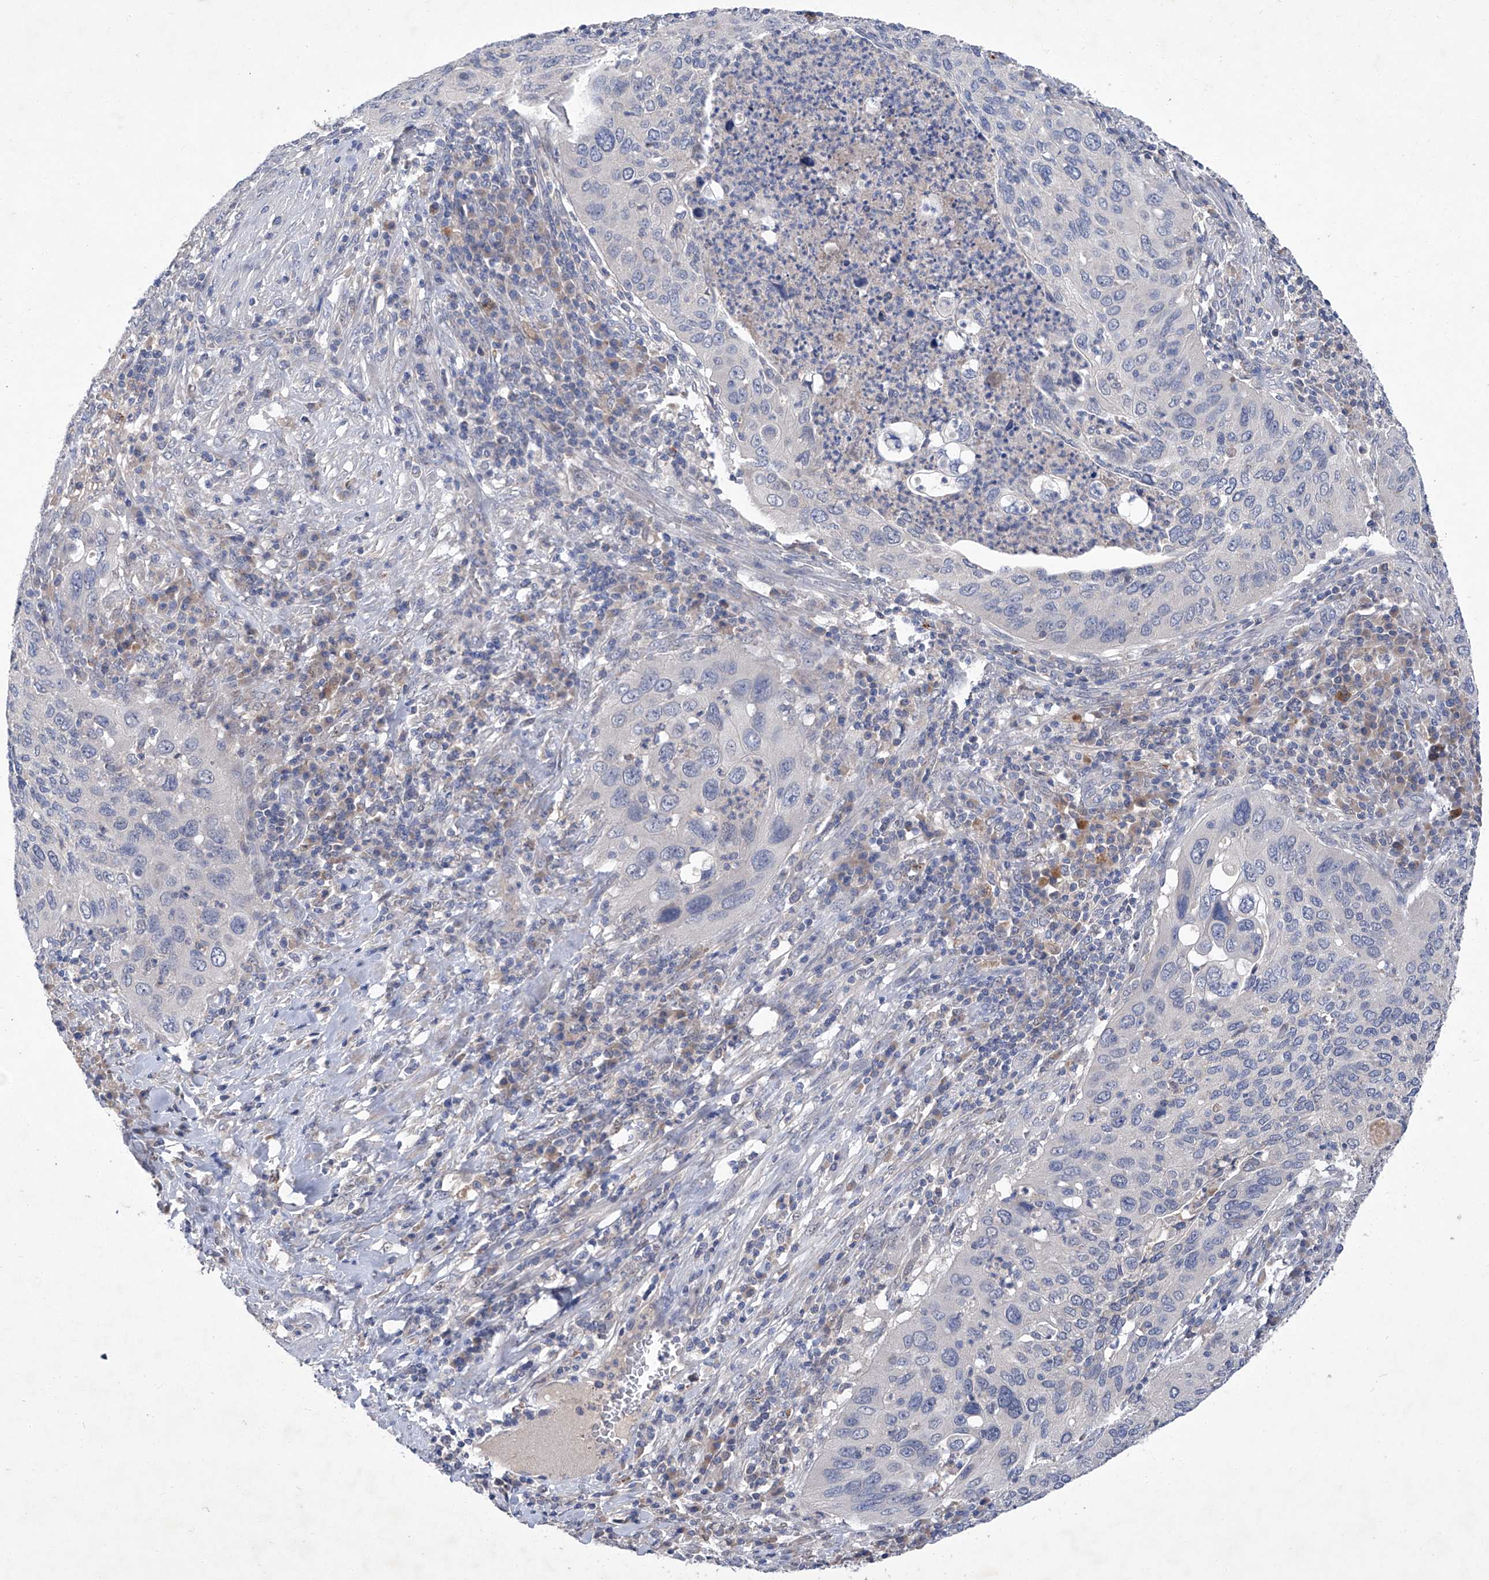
{"staining": {"intensity": "negative", "quantity": "none", "location": "none"}, "tissue": "cervical cancer", "cell_type": "Tumor cells", "image_type": "cancer", "snomed": [{"axis": "morphology", "description": "Squamous cell carcinoma, NOS"}, {"axis": "topography", "description": "Cervix"}], "caption": "Squamous cell carcinoma (cervical) was stained to show a protein in brown. There is no significant staining in tumor cells. Nuclei are stained in blue.", "gene": "SBK2", "patient": {"sex": "female", "age": 38}}